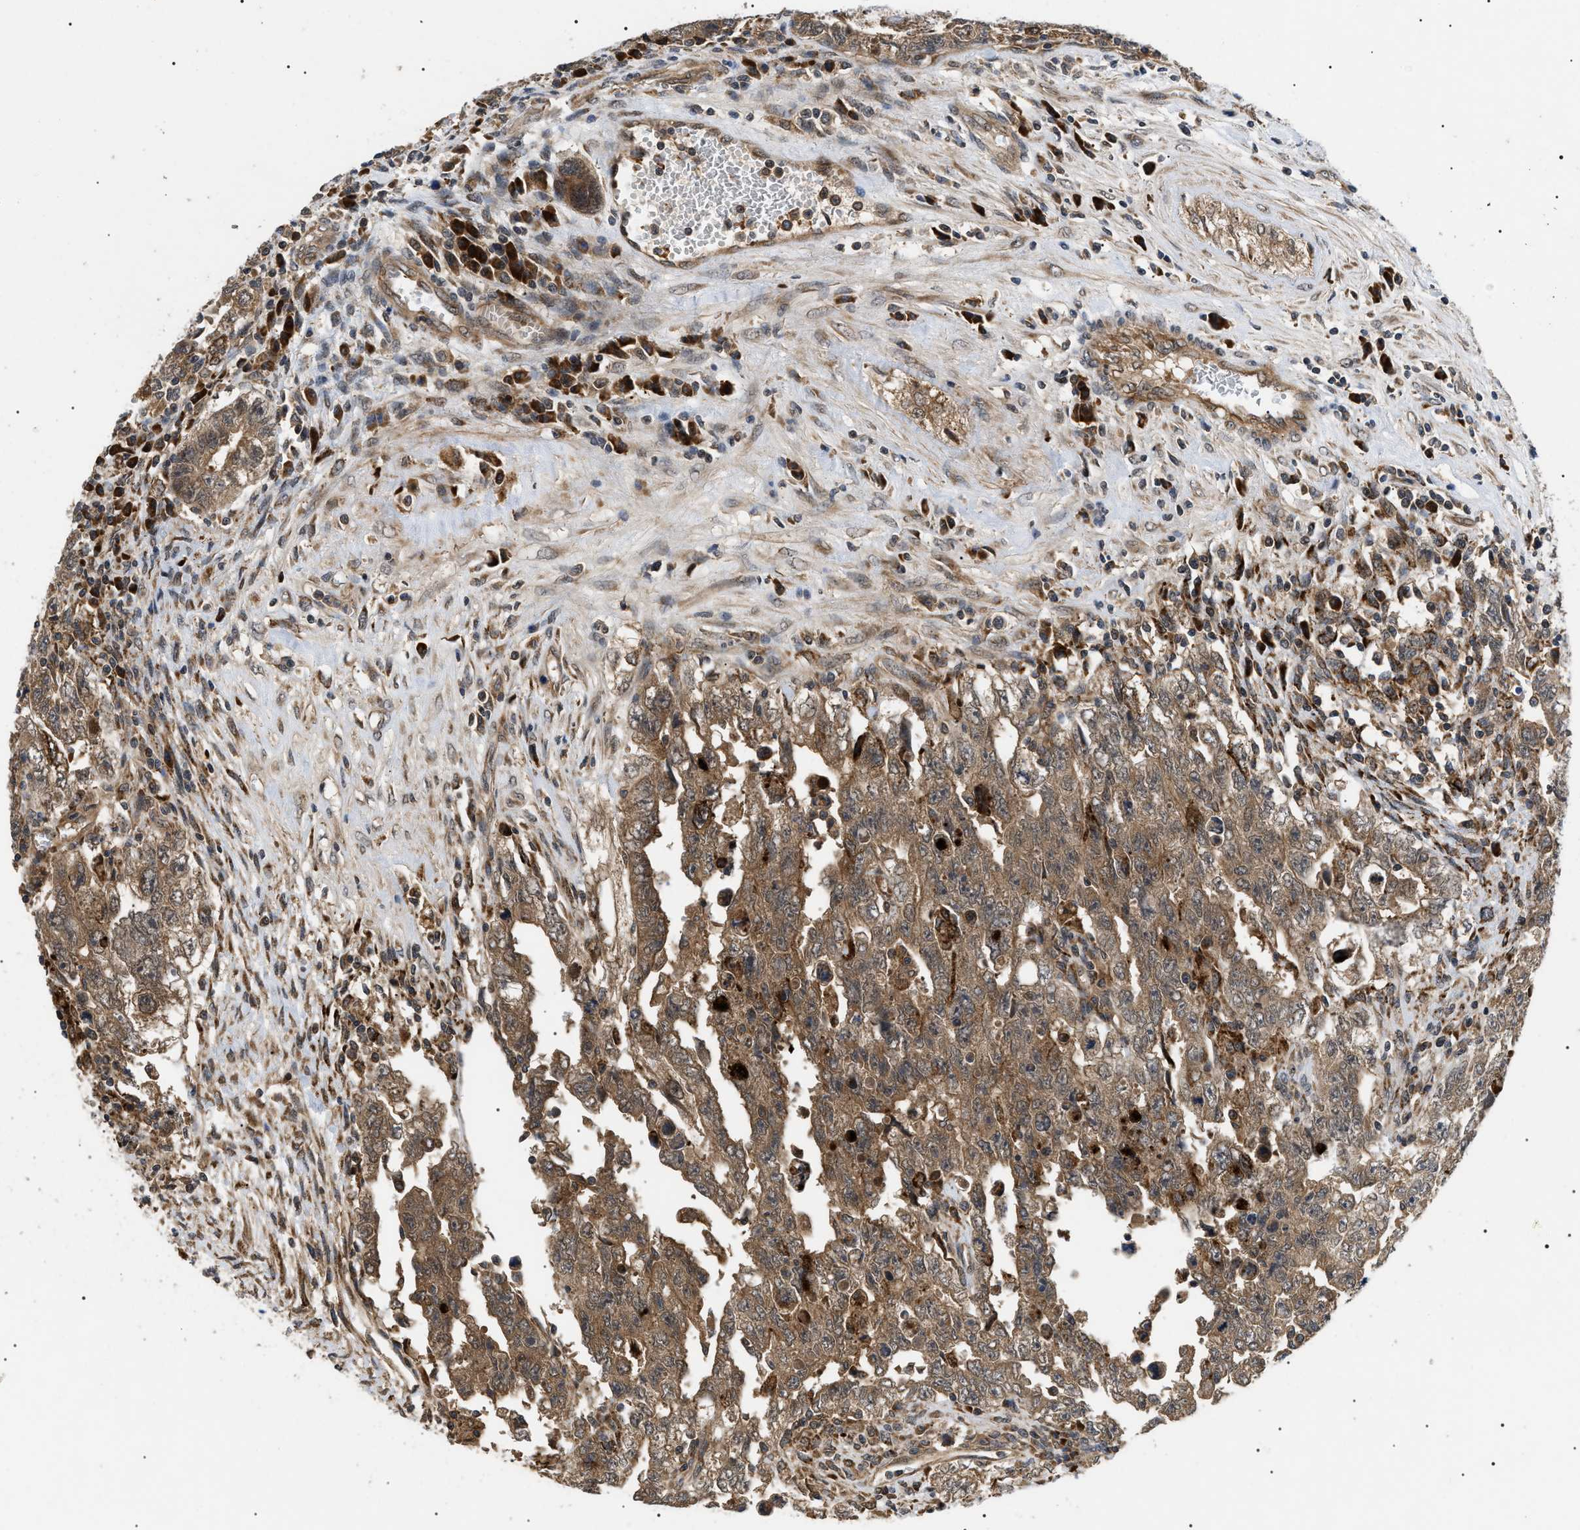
{"staining": {"intensity": "moderate", "quantity": ">75%", "location": "cytoplasmic/membranous"}, "tissue": "testis cancer", "cell_type": "Tumor cells", "image_type": "cancer", "snomed": [{"axis": "morphology", "description": "Carcinoma, Embryonal, NOS"}, {"axis": "topography", "description": "Testis"}], "caption": "Embryonal carcinoma (testis) was stained to show a protein in brown. There is medium levels of moderate cytoplasmic/membranous expression in about >75% of tumor cells.", "gene": "ASTL", "patient": {"sex": "male", "age": 28}}